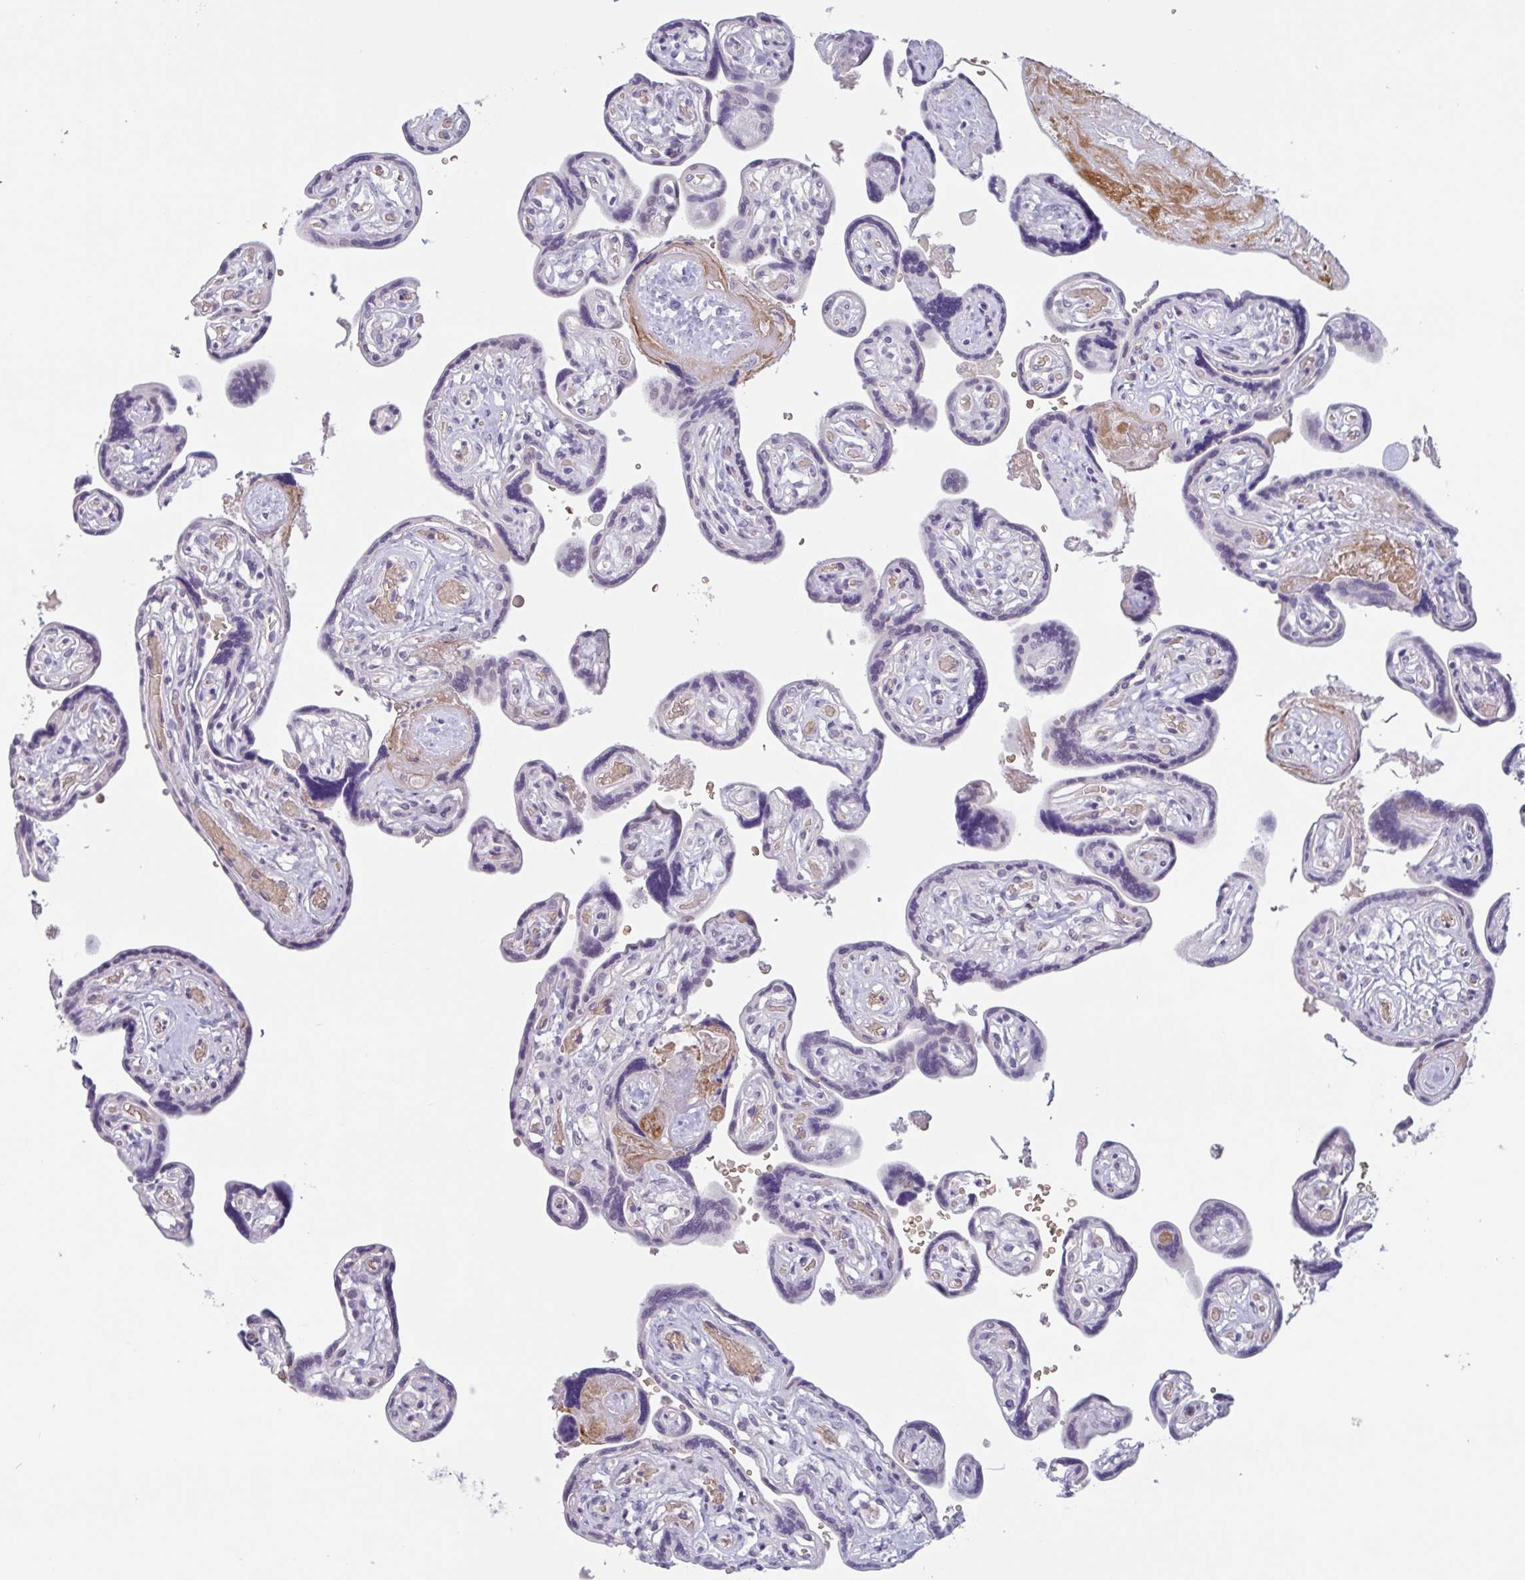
{"staining": {"intensity": "negative", "quantity": "none", "location": "none"}, "tissue": "placenta", "cell_type": "Trophoblastic cells", "image_type": "normal", "snomed": [{"axis": "morphology", "description": "Normal tissue, NOS"}, {"axis": "topography", "description": "Placenta"}], "caption": "Immunohistochemistry (IHC) of benign placenta shows no staining in trophoblastic cells.", "gene": "RHAG", "patient": {"sex": "female", "age": 32}}